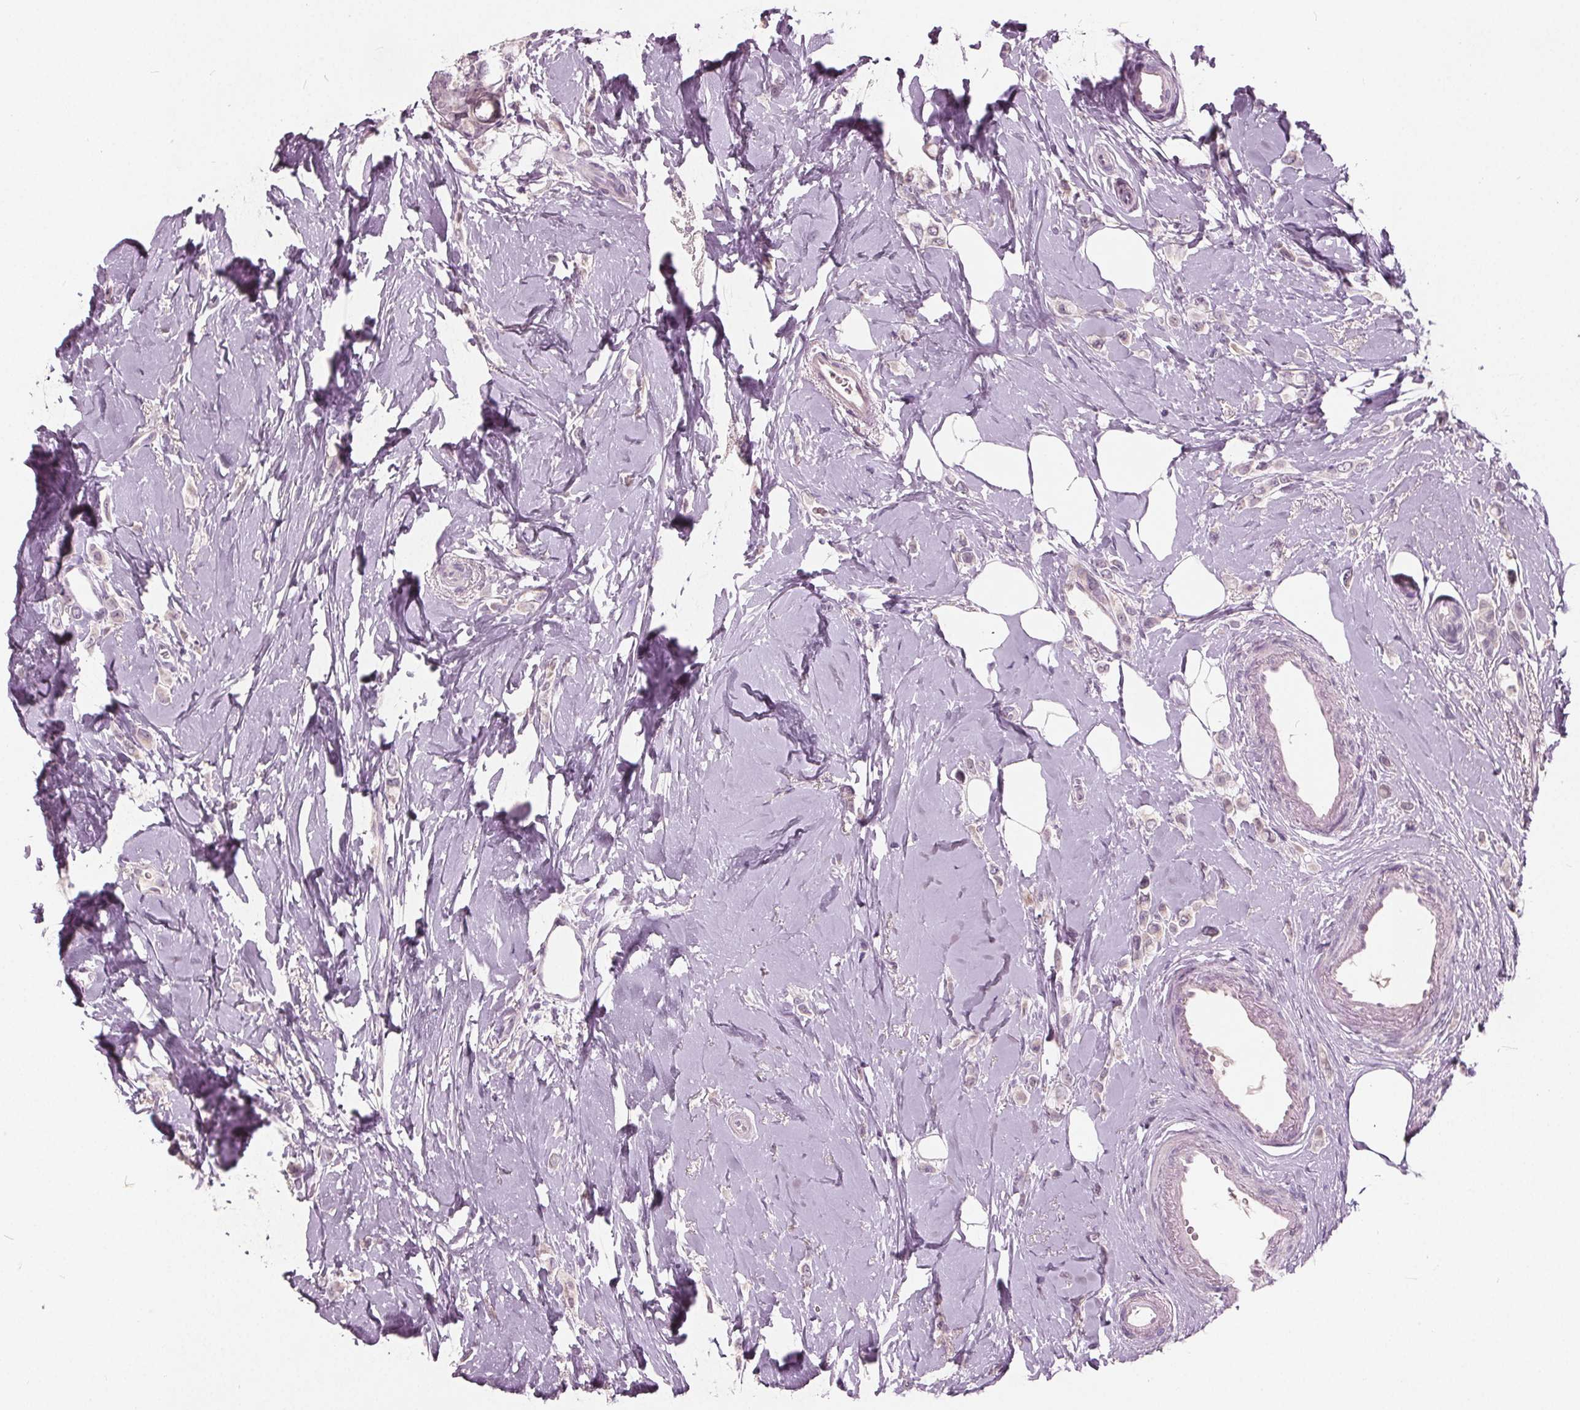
{"staining": {"intensity": "negative", "quantity": "none", "location": "none"}, "tissue": "breast cancer", "cell_type": "Tumor cells", "image_type": "cancer", "snomed": [{"axis": "morphology", "description": "Lobular carcinoma"}, {"axis": "topography", "description": "Breast"}], "caption": "IHC photomicrograph of neoplastic tissue: human lobular carcinoma (breast) stained with DAB displays no significant protein staining in tumor cells.", "gene": "TKFC", "patient": {"sex": "female", "age": 66}}